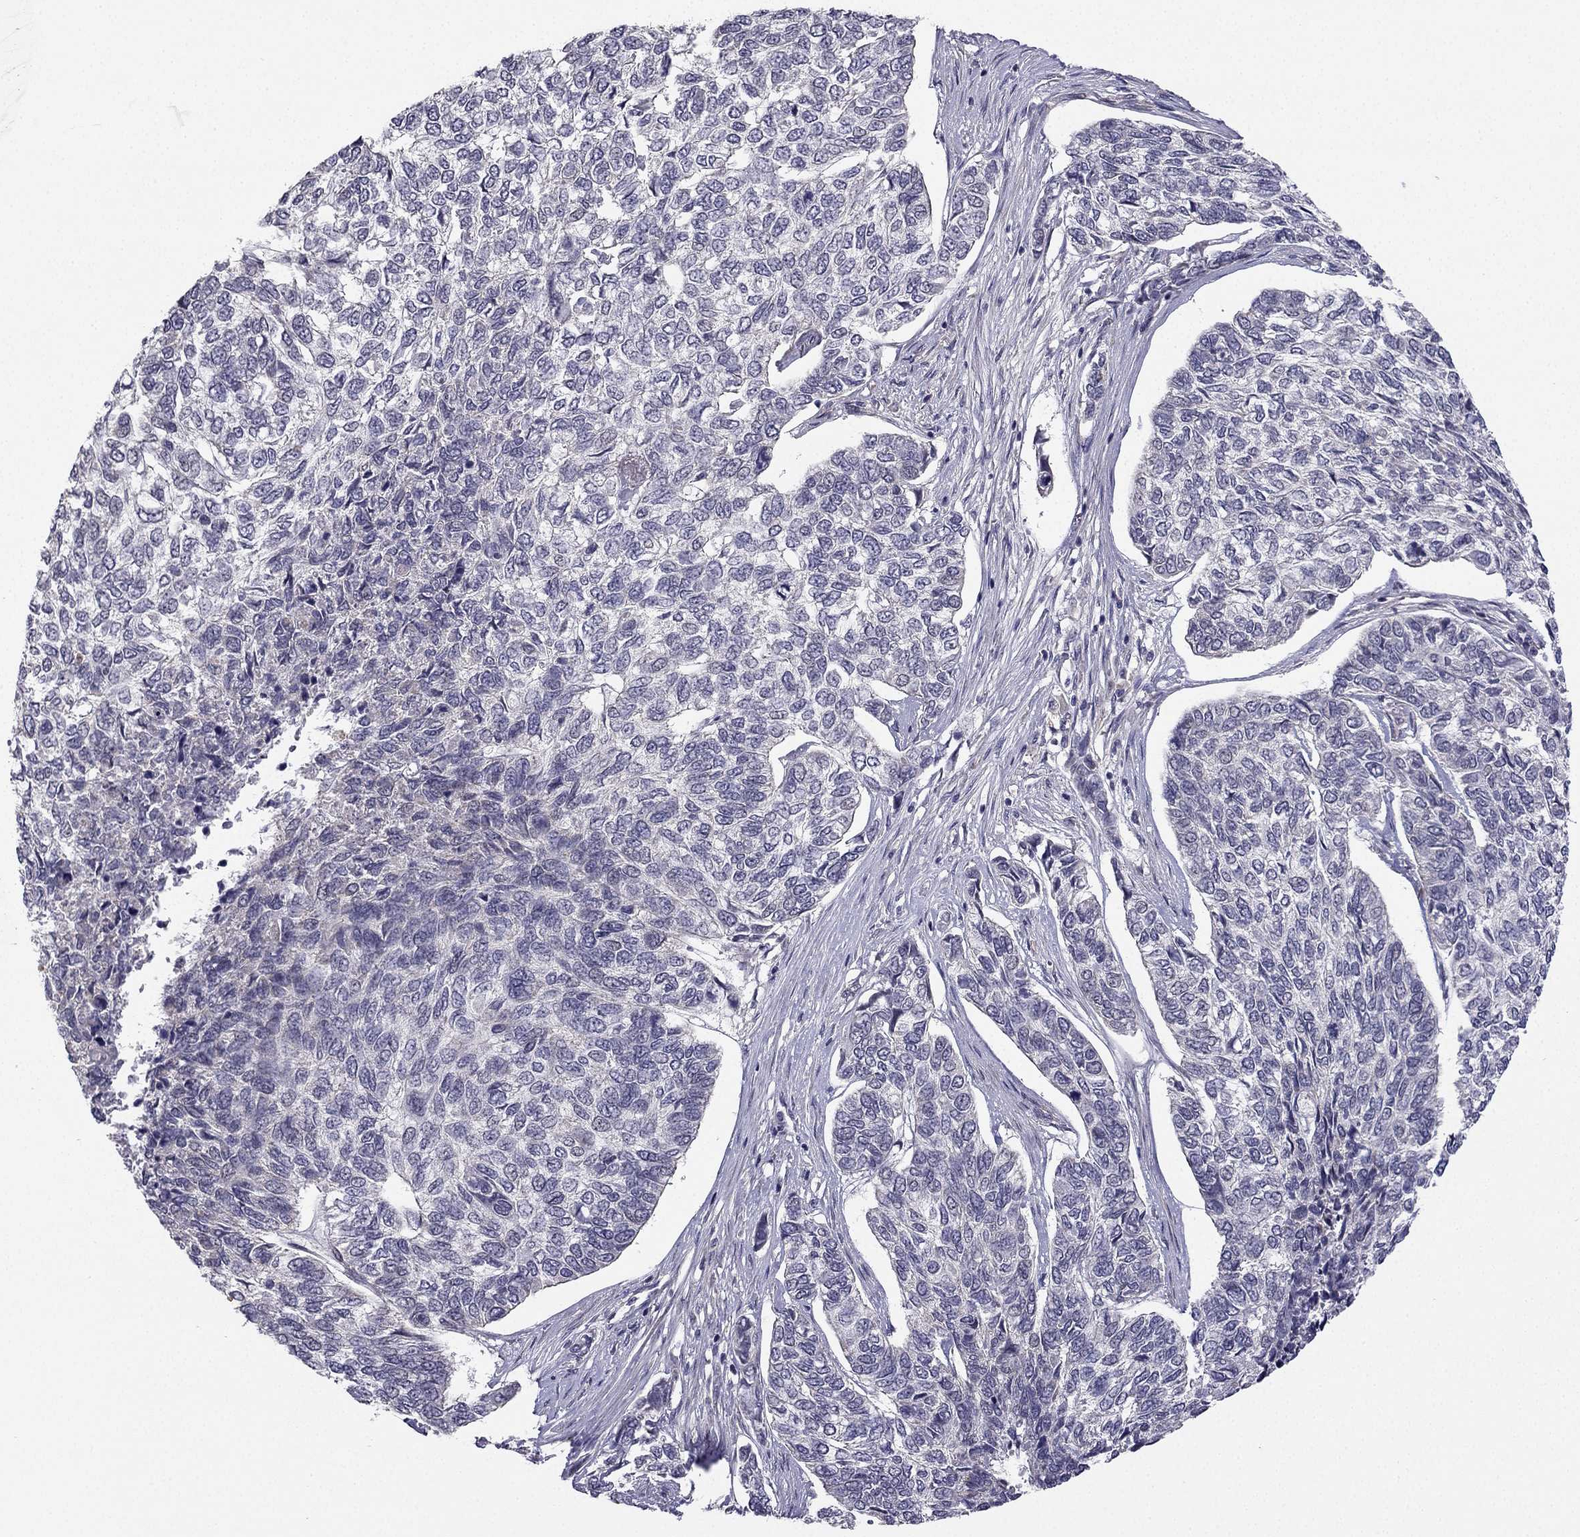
{"staining": {"intensity": "negative", "quantity": "none", "location": "none"}, "tissue": "skin cancer", "cell_type": "Tumor cells", "image_type": "cancer", "snomed": [{"axis": "morphology", "description": "Basal cell carcinoma"}, {"axis": "topography", "description": "Skin"}], "caption": "The immunohistochemistry (IHC) micrograph has no significant positivity in tumor cells of basal cell carcinoma (skin) tissue.", "gene": "CHST8", "patient": {"sex": "female", "age": 65}}